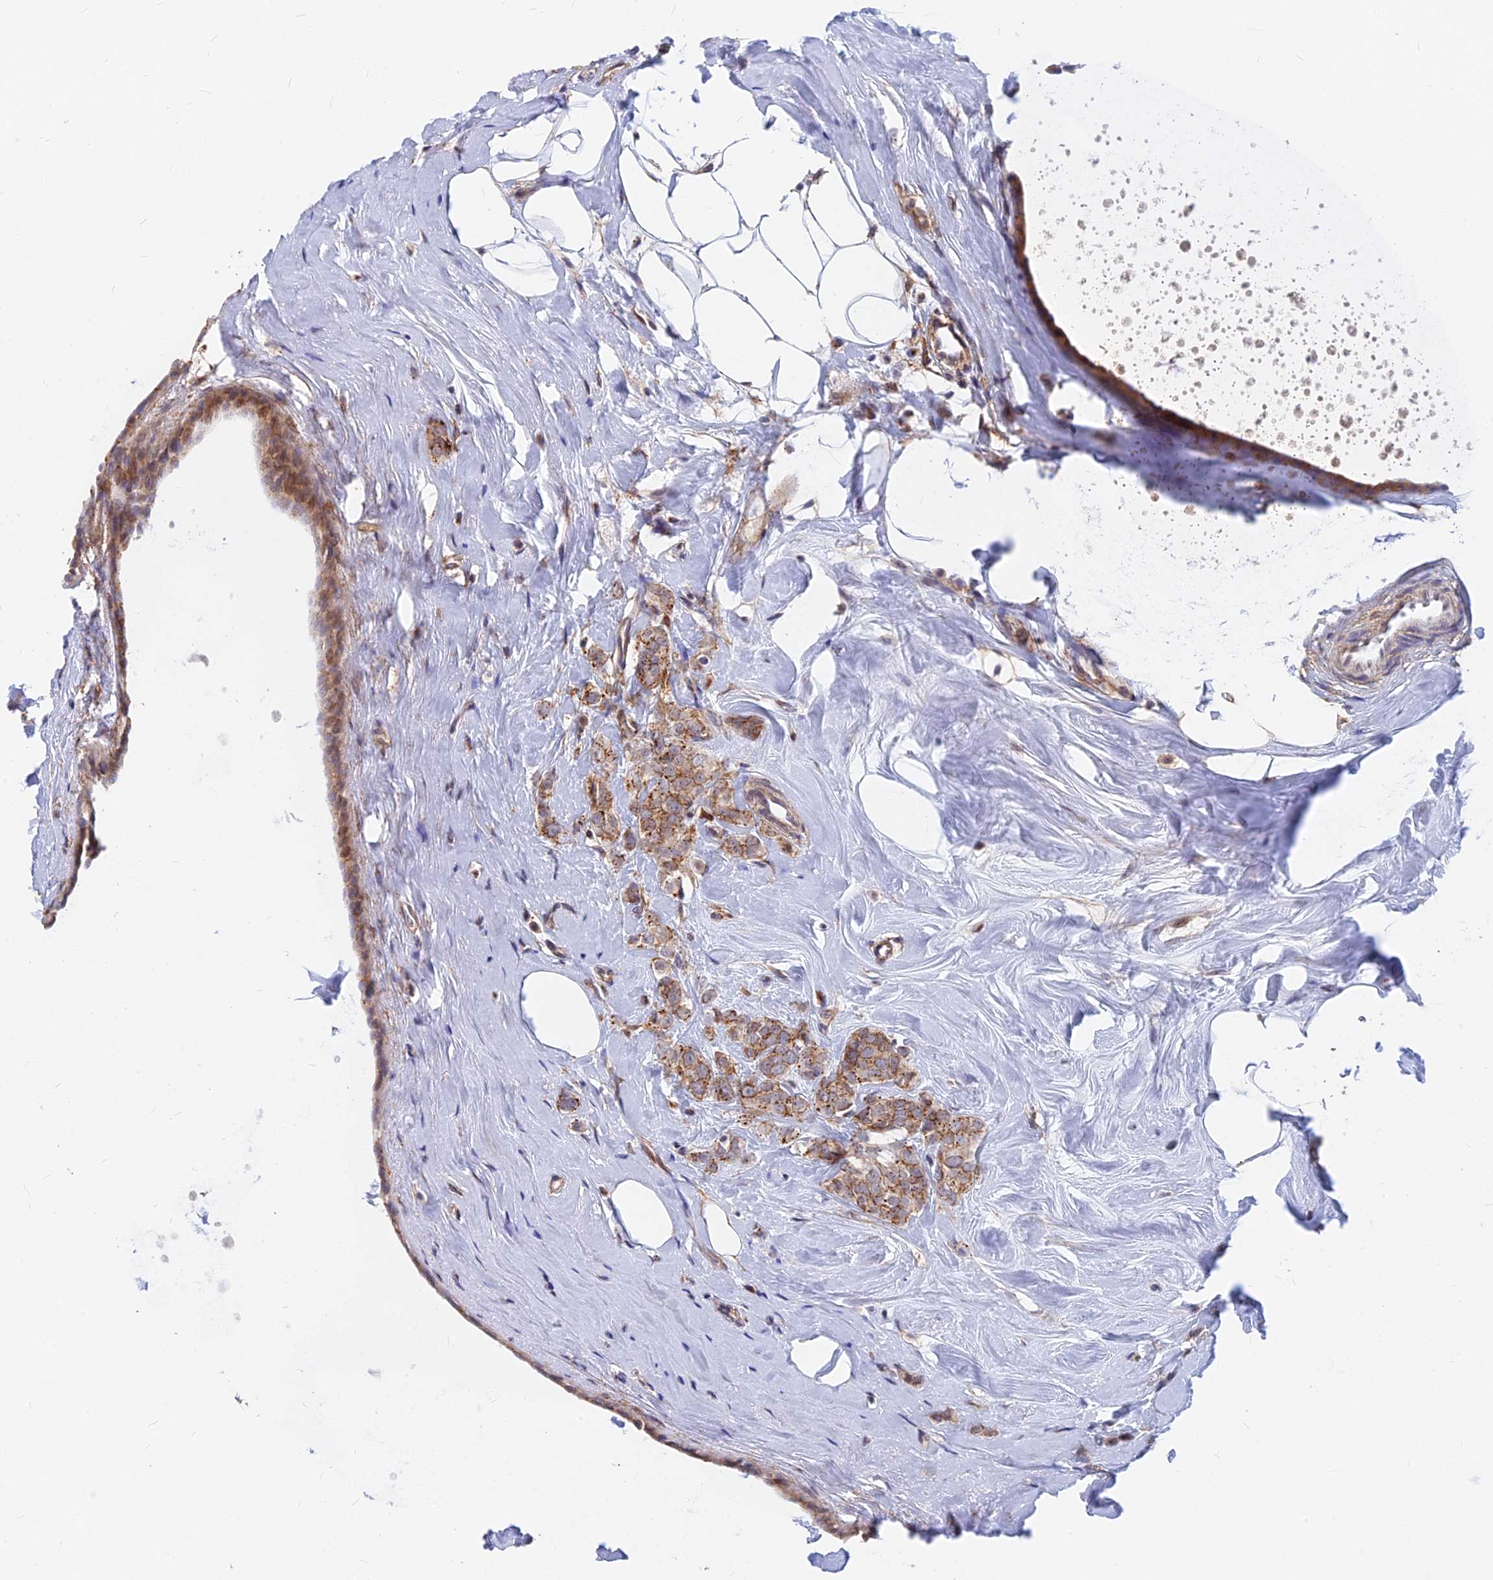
{"staining": {"intensity": "moderate", "quantity": ">75%", "location": "cytoplasmic/membranous"}, "tissue": "breast cancer", "cell_type": "Tumor cells", "image_type": "cancer", "snomed": [{"axis": "morphology", "description": "Lobular carcinoma"}, {"axis": "topography", "description": "Breast"}], "caption": "Immunohistochemistry (IHC) of human breast lobular carcinoma reveals medium levels of moderate cytoplasmic/membranous expression in about >75% of tumor cells.", "gene": "VSTM2L", "patient": {"sex": "female", "age": 47}}